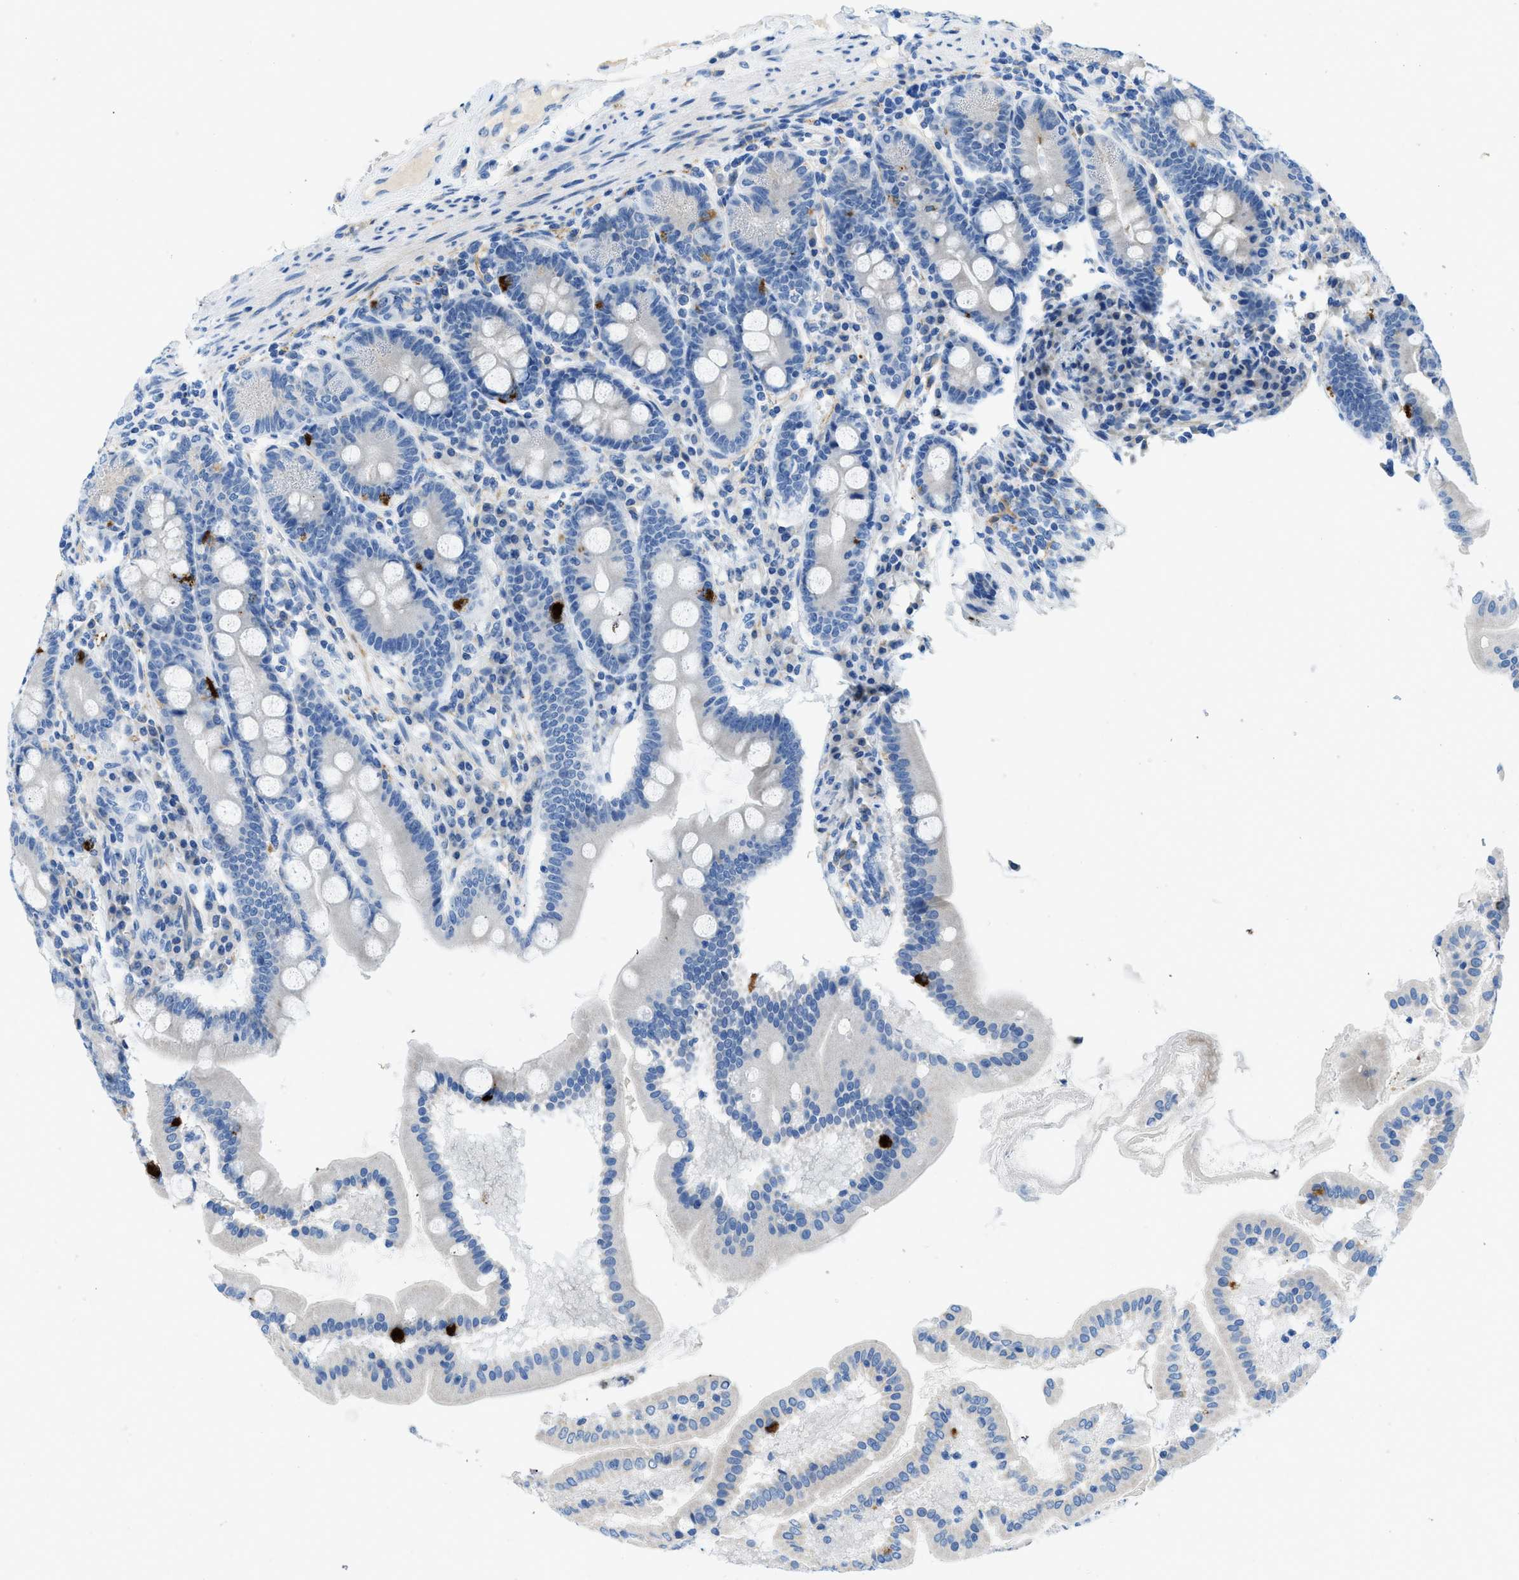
{"staining": {"intensity": "strong", "quantity": "<25%", "location": "cytoplasmic/membranous"}, "tissue": "duodenum", "cell_type": "Glandular cells", "image_type": "normal", "snomed": [{"axis": "morphology", "description": "Normal tissue, NOS"}, {"axis": "topography", "description": "Duodenum"}], "caption": "A brown stain labels strong cytoplasmic/membranous expression of a protein in glandular cells of normal duodenum.", "gene": "TMEM248", "patient": {"sex": "male", "age": 50}}